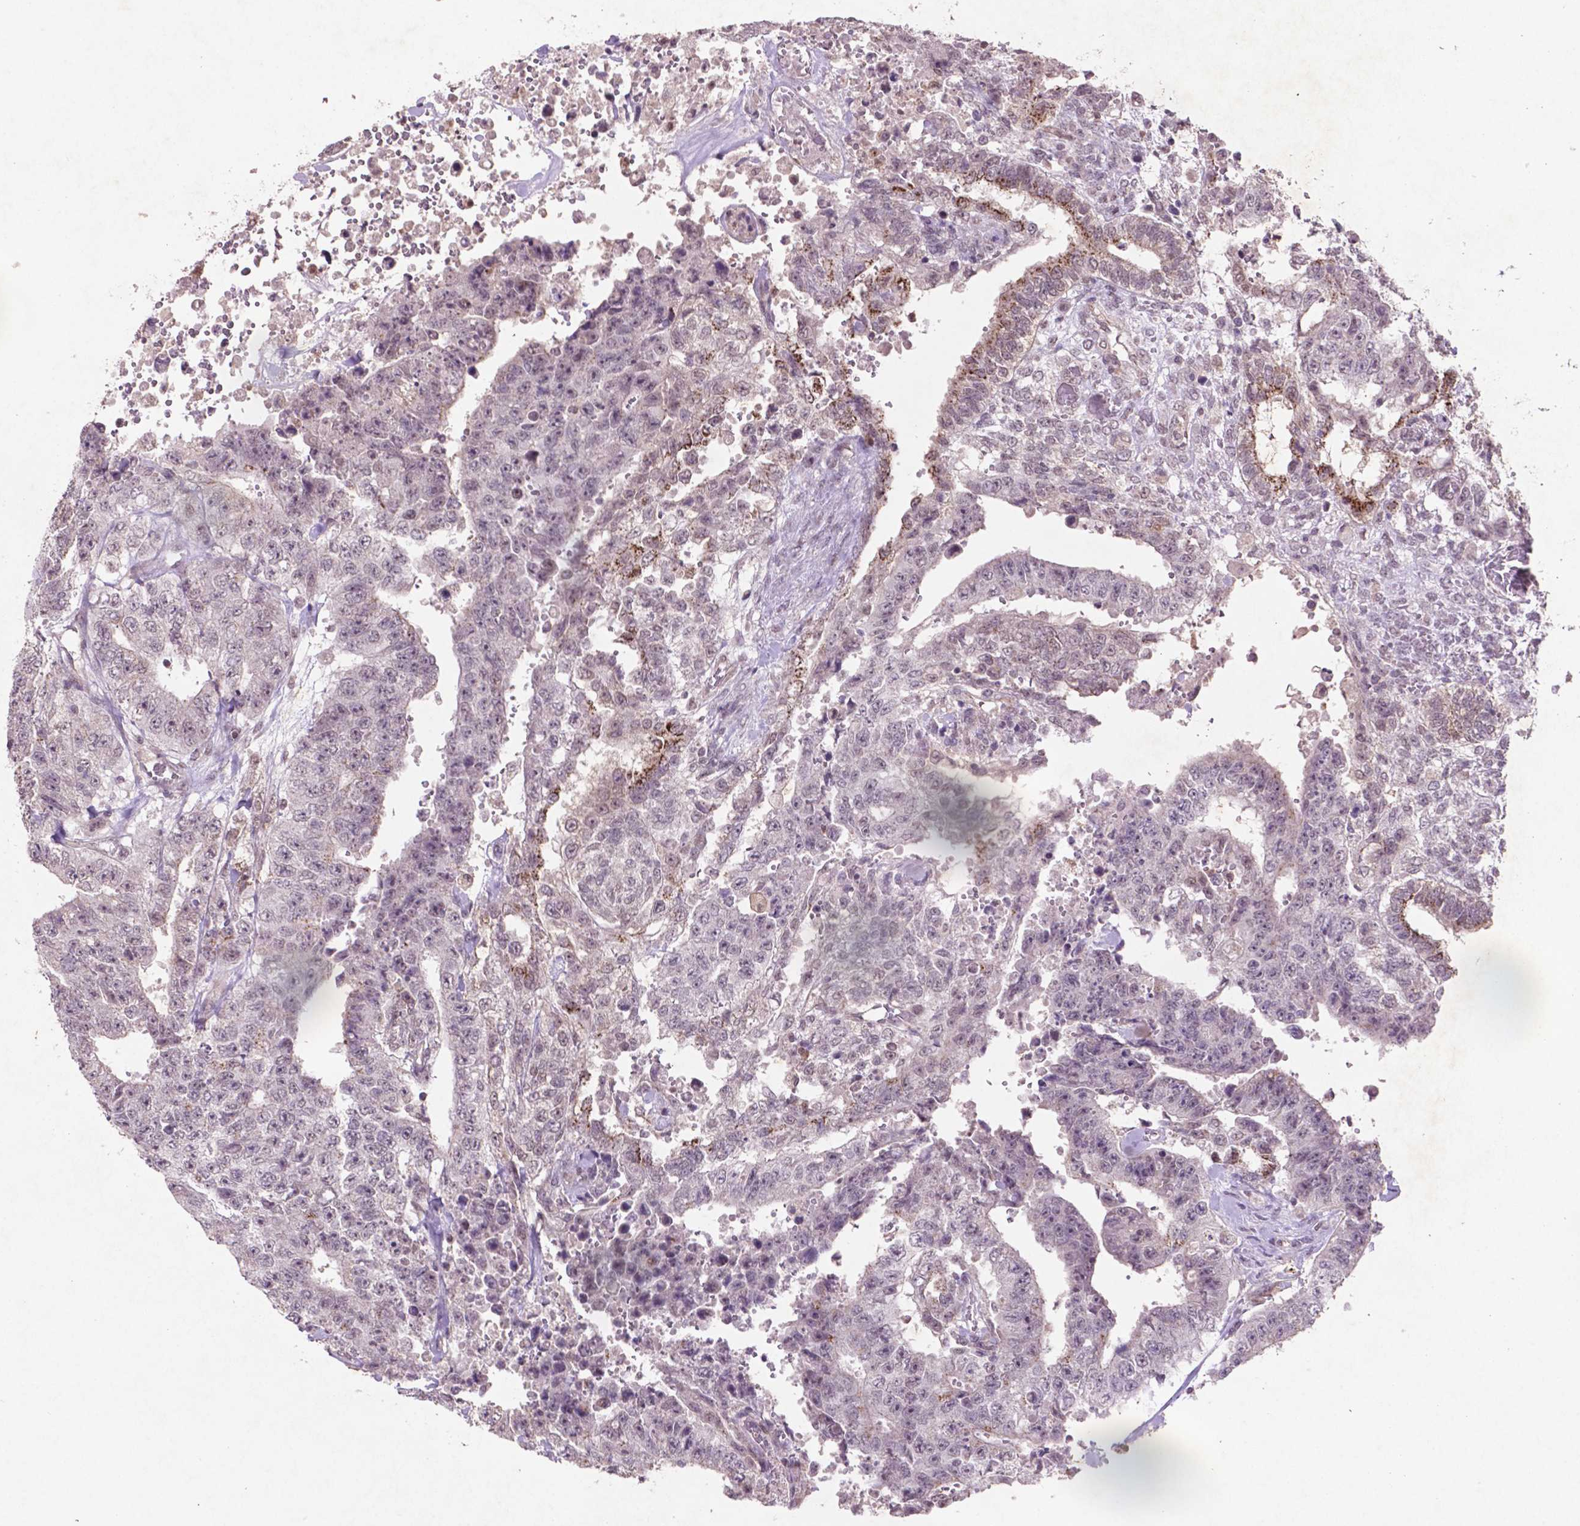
{"staining": {"intensity": "moderate", "quantity": "<25%", "location": "cytoplasmic/membranous,nuclear"}, "tissue": "testis cancer", "cell_type": "Tumor cells", "image_type": "cancer", "snomed": [{"axis": "morphology", "description": "Carcinoma, Embryonal, NOS"}, {"axis": "topography", "description": "Testis"}], "caption": "A micrograph showing moderate cytoplasmic/membranous and nuclear staining in approximately <25% of tumor cells in testis embryonal carcinoma, as visualized by brown immunohistochemical staining.", "gene": "GLRX", "patient": {"sex": "male", "age": 24}}